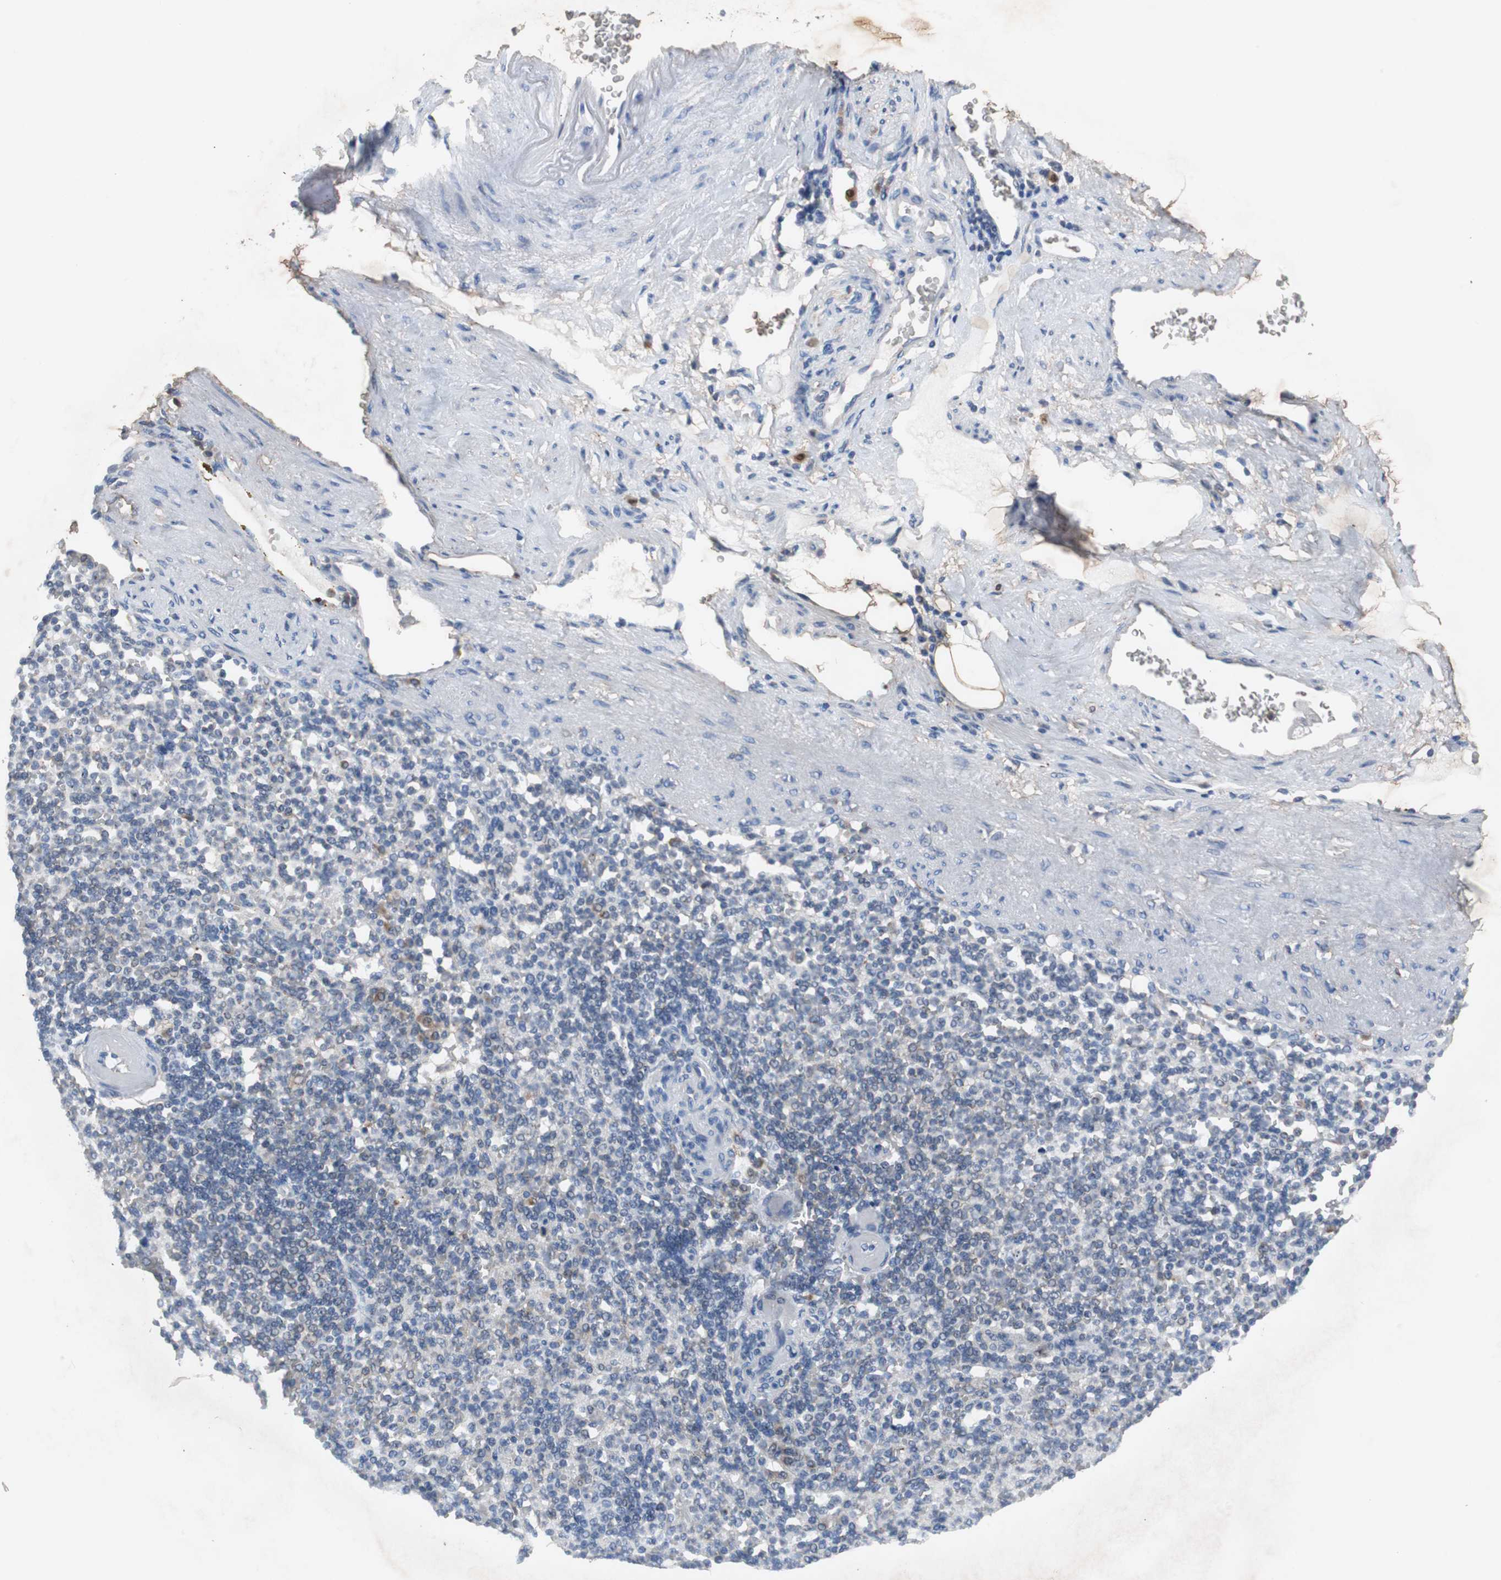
{"staining": {"intensity": "negative", "quantity": "none", "location": "none"}, "tissue": "spleen", "cell_type": "Cells in red pulp", "image_type": "normal", "snomed": [{"axis": "morphology", "description": "Normal tissue, NOS"}, {"axis": "topography", "description": "Spleen"}], "caption": "This is an IHC histopathology image of unremarkable spleen. There is no staining in cells in red pulp.", "gene": "CALB2", "patient": {"sex": "female", "age": 74}}